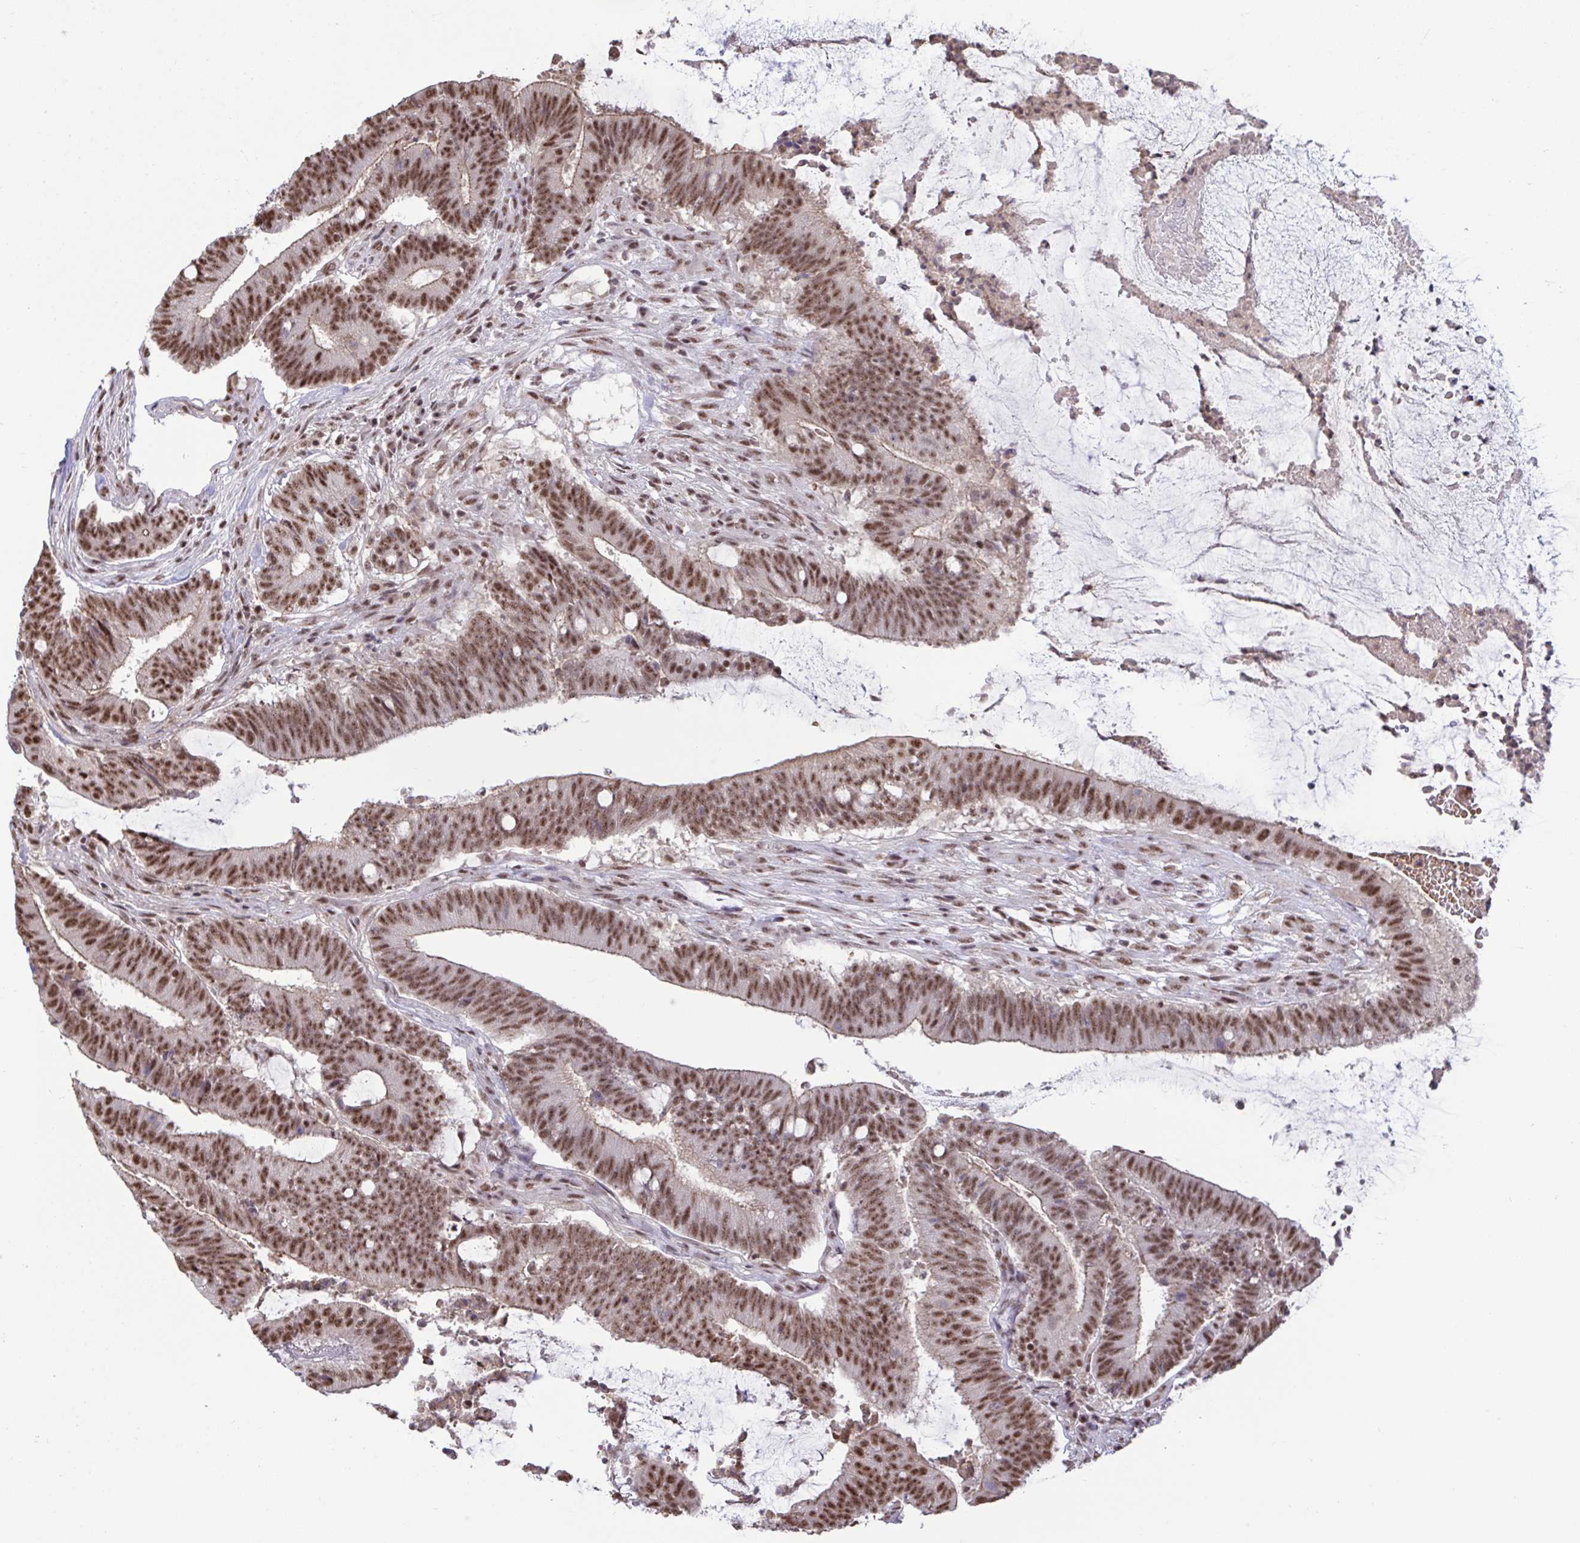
{"staining": {"intensity": "moderate", "quantity": ">75%", "location": "cytoplasmic/membranous,nuclear"}, "tissue": "colorectal cancer", "cell_type": "Tumor cells", "image_type": "cancer", "snomed": [{"axis": "morphology", "description": "Adenocarcinoma, NOS"}, {"axis": "topography", "description": "Colon"}], "caption": "This is a photomicrograph of immunohistochemistry (IHC) staining of adenocarcinoma (colorectal), which shows moderate positivity in the cytoplasmic/membranous and nuclear of tumor cells.", "gene": "PUF60", "patient": {"sex": "female", "age": 43}}